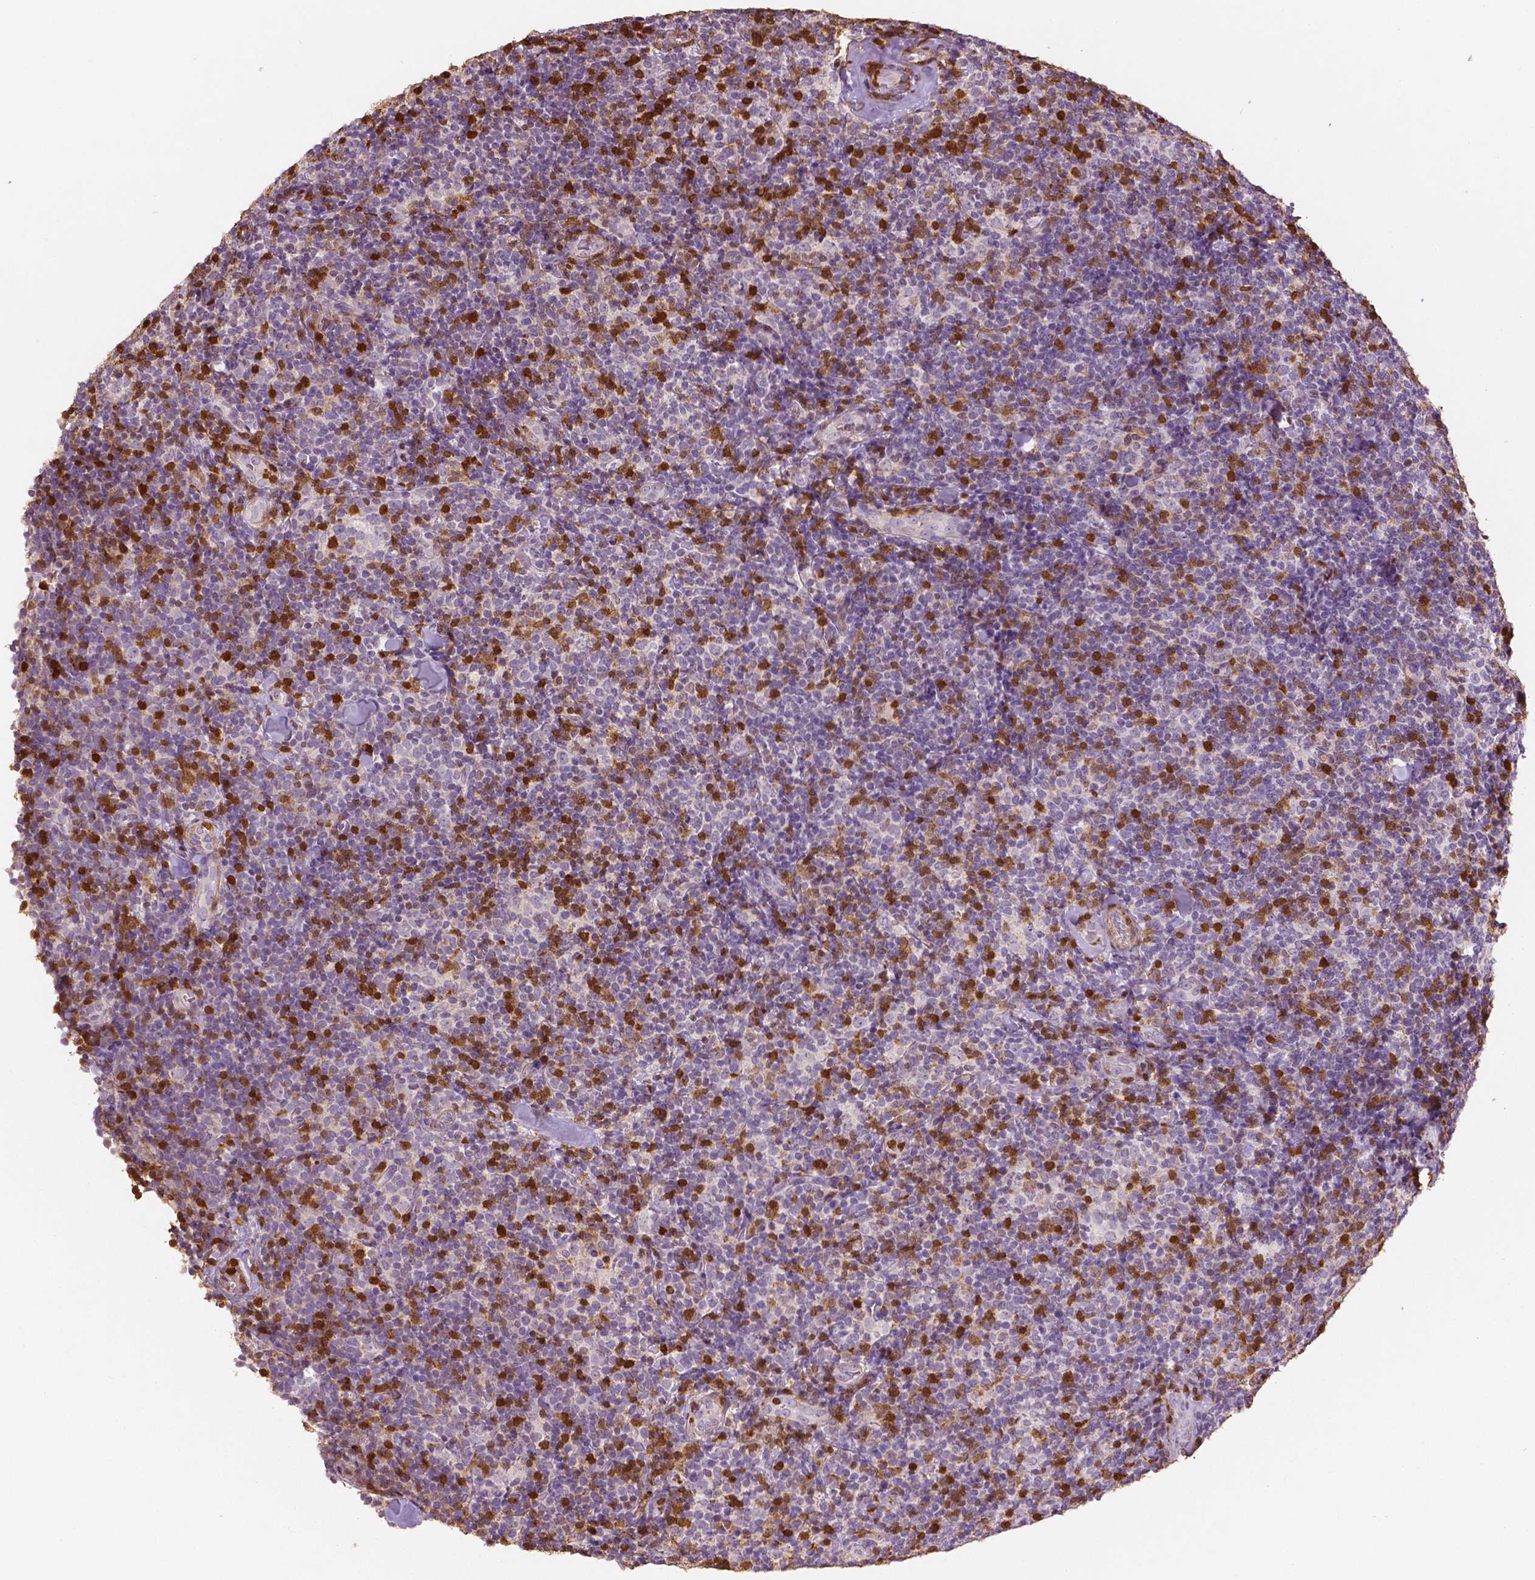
{"staining": {"intensity": "negative", "quantity": "none", "location": "none"}, "tissue": "lymphoma", "cell_type": "Tumor cells", "image_type": "cancer", "snomed": [{"axis": "morphology", "description": "Malignant lymphoma, non-Hodgkin's type, Low grade"}, {"axis": "topography", "description": "Lymph node"}], "caption": "The image displays no staining of tumor cells in lymphoma.", "gene": "S100A4", "patient": {"sex": "female", "age": 56}}